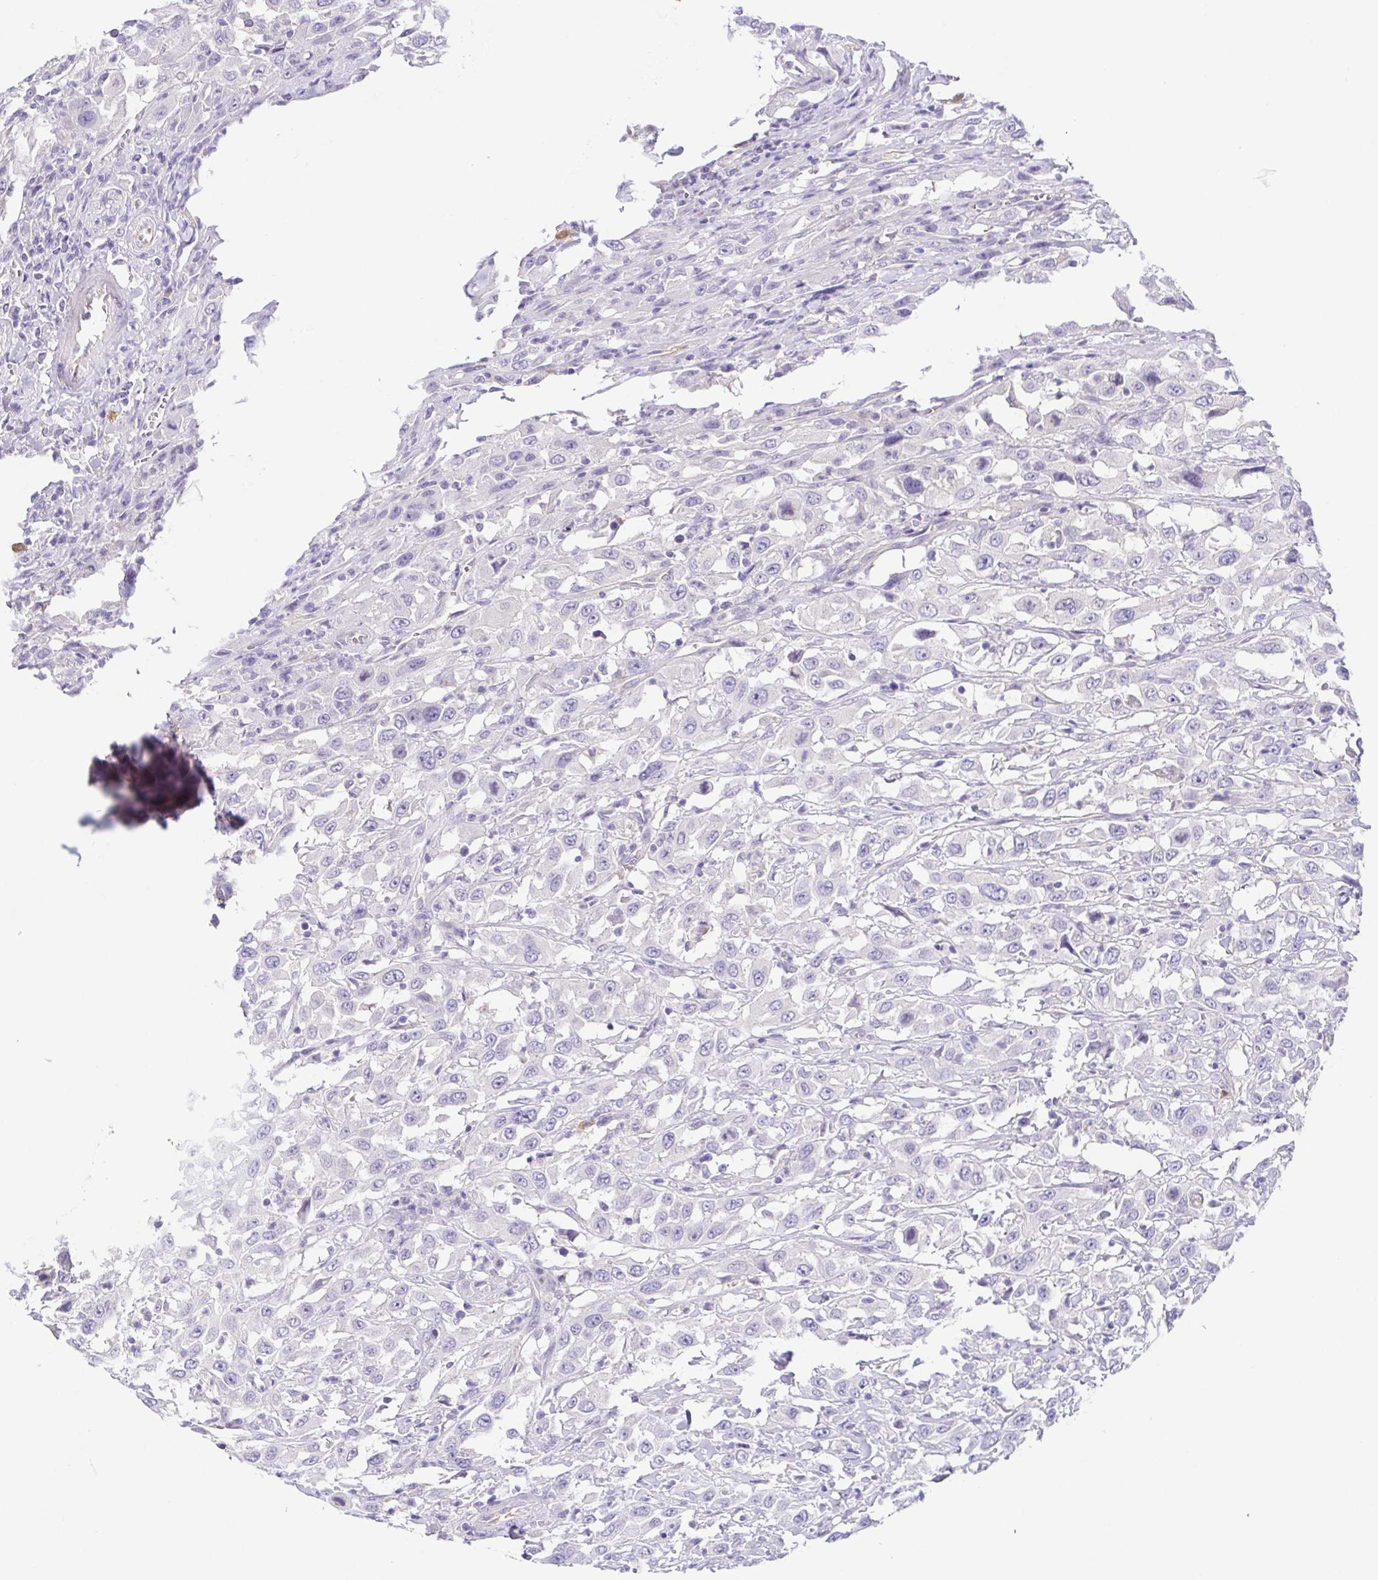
{"staining": {"intensity": "negative", "quantity": "none", "location": "none"}, "tissue": "urothelial cancer", "cell_type": "Tumor cells", "image_type": "cancer", "snomed": [{"axis": "morphology", "description": "Urothelial carcinoma, High grade"}, {"axis": "topography", "description": "Urinary bladder"}], "caption": "Tumor cells show no significant expression in urothelial cancer.", "gene": "KRTDAP", "patient": {"sex": "male", "age": 61}}